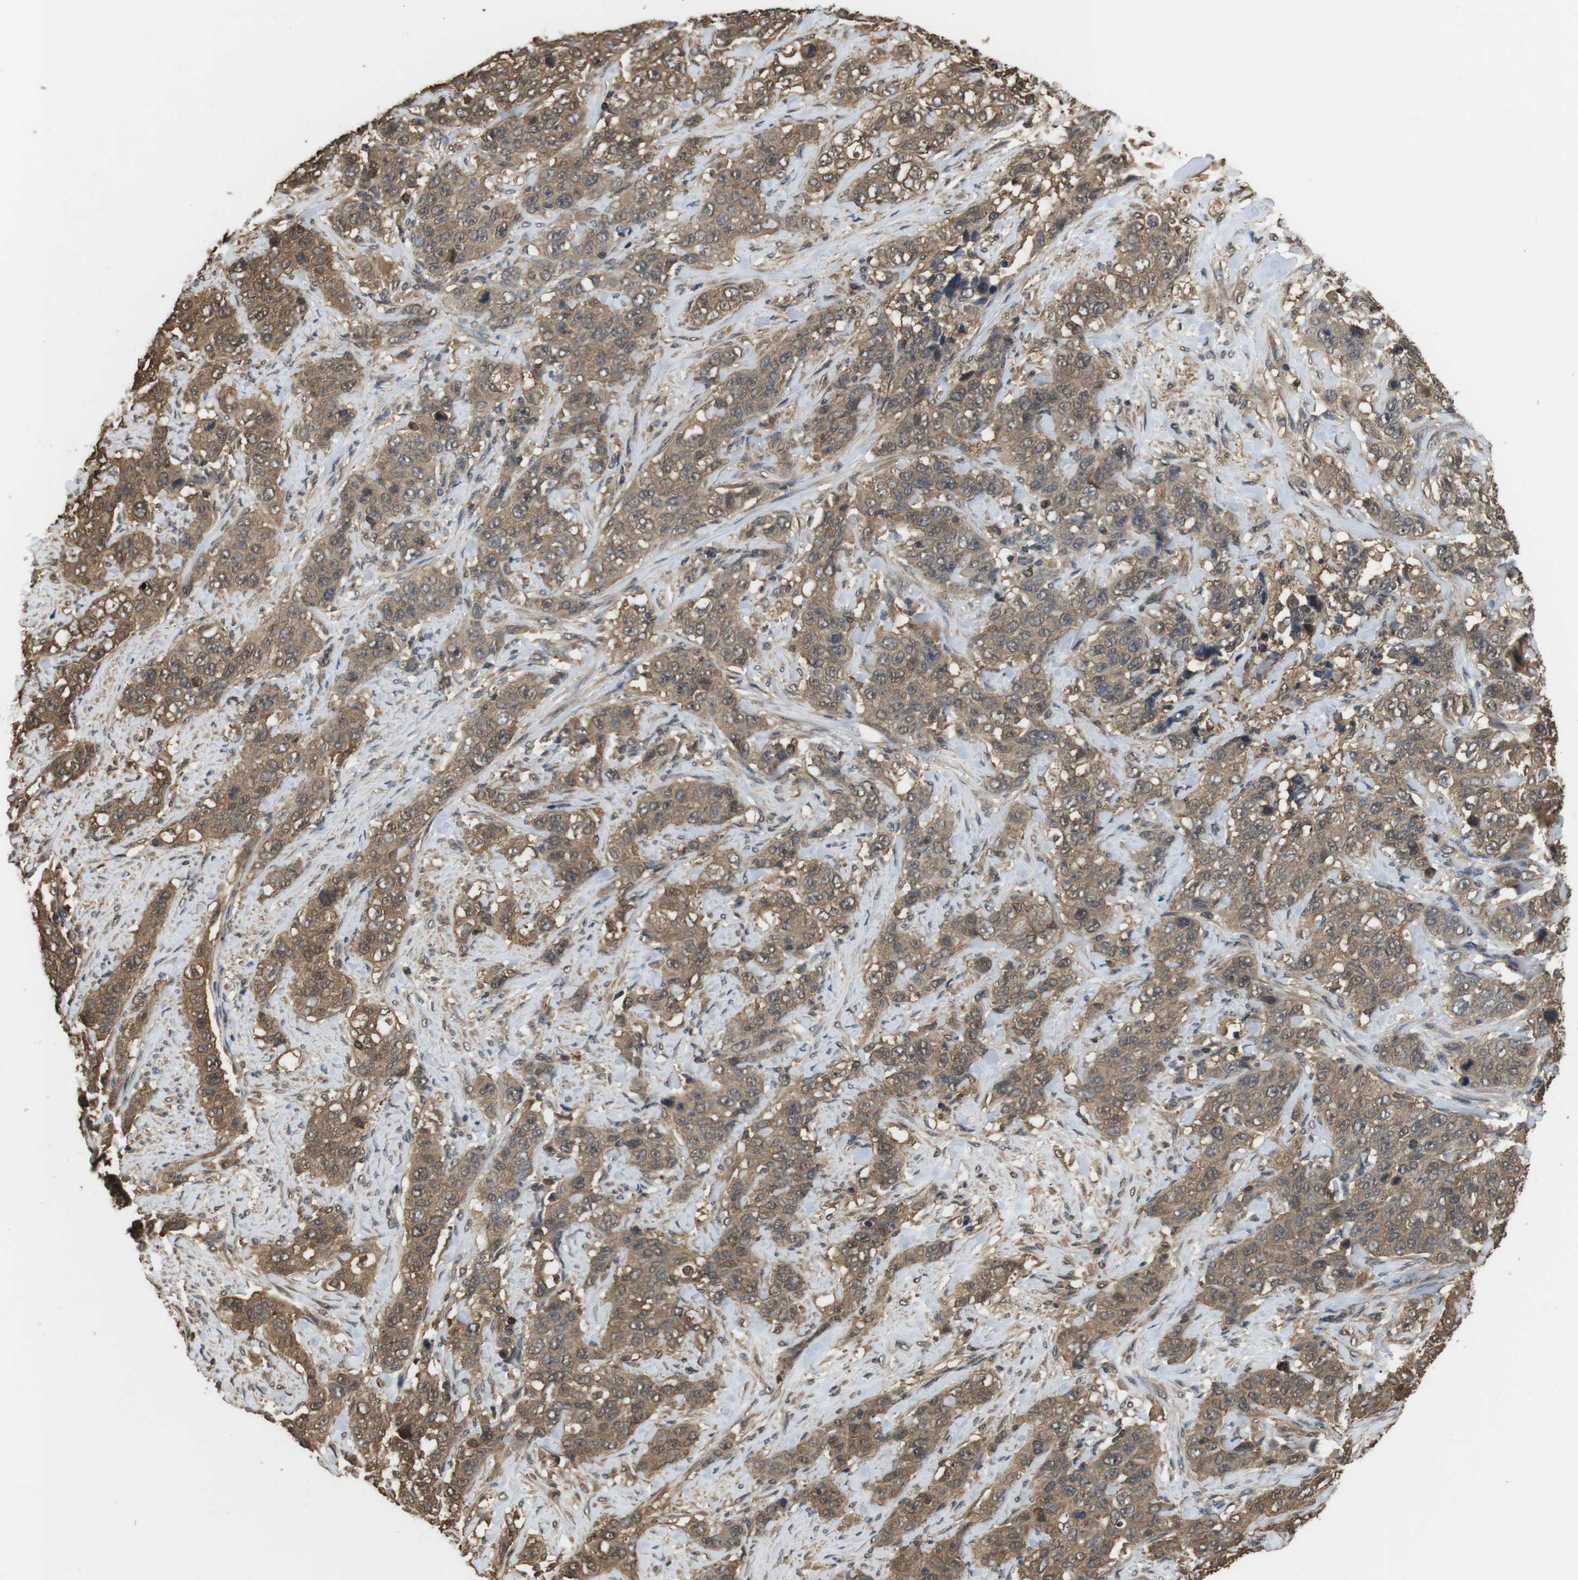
{"staining": {"intensity": "moderate", "quantity": ">75%", "location": "cytoplasmic/membranous"}, "tissue": "stomach cancer", "cell_type": "Tumor cells", "image_type": "cancer", "snomed": [{"axis": "morphology", "description": "Adenocarcinoma, NOS"}, {"axis": "topography", "description": "Stomach"}], "caption": "IHC (DAB) staining of adenocarcinoma (stomach) displays moderate cytoplasmic/membranous protein positivity in about >75% of tumor cells.", "gene": "LDHA", "patient": {"sex": "male", "age": 48}}